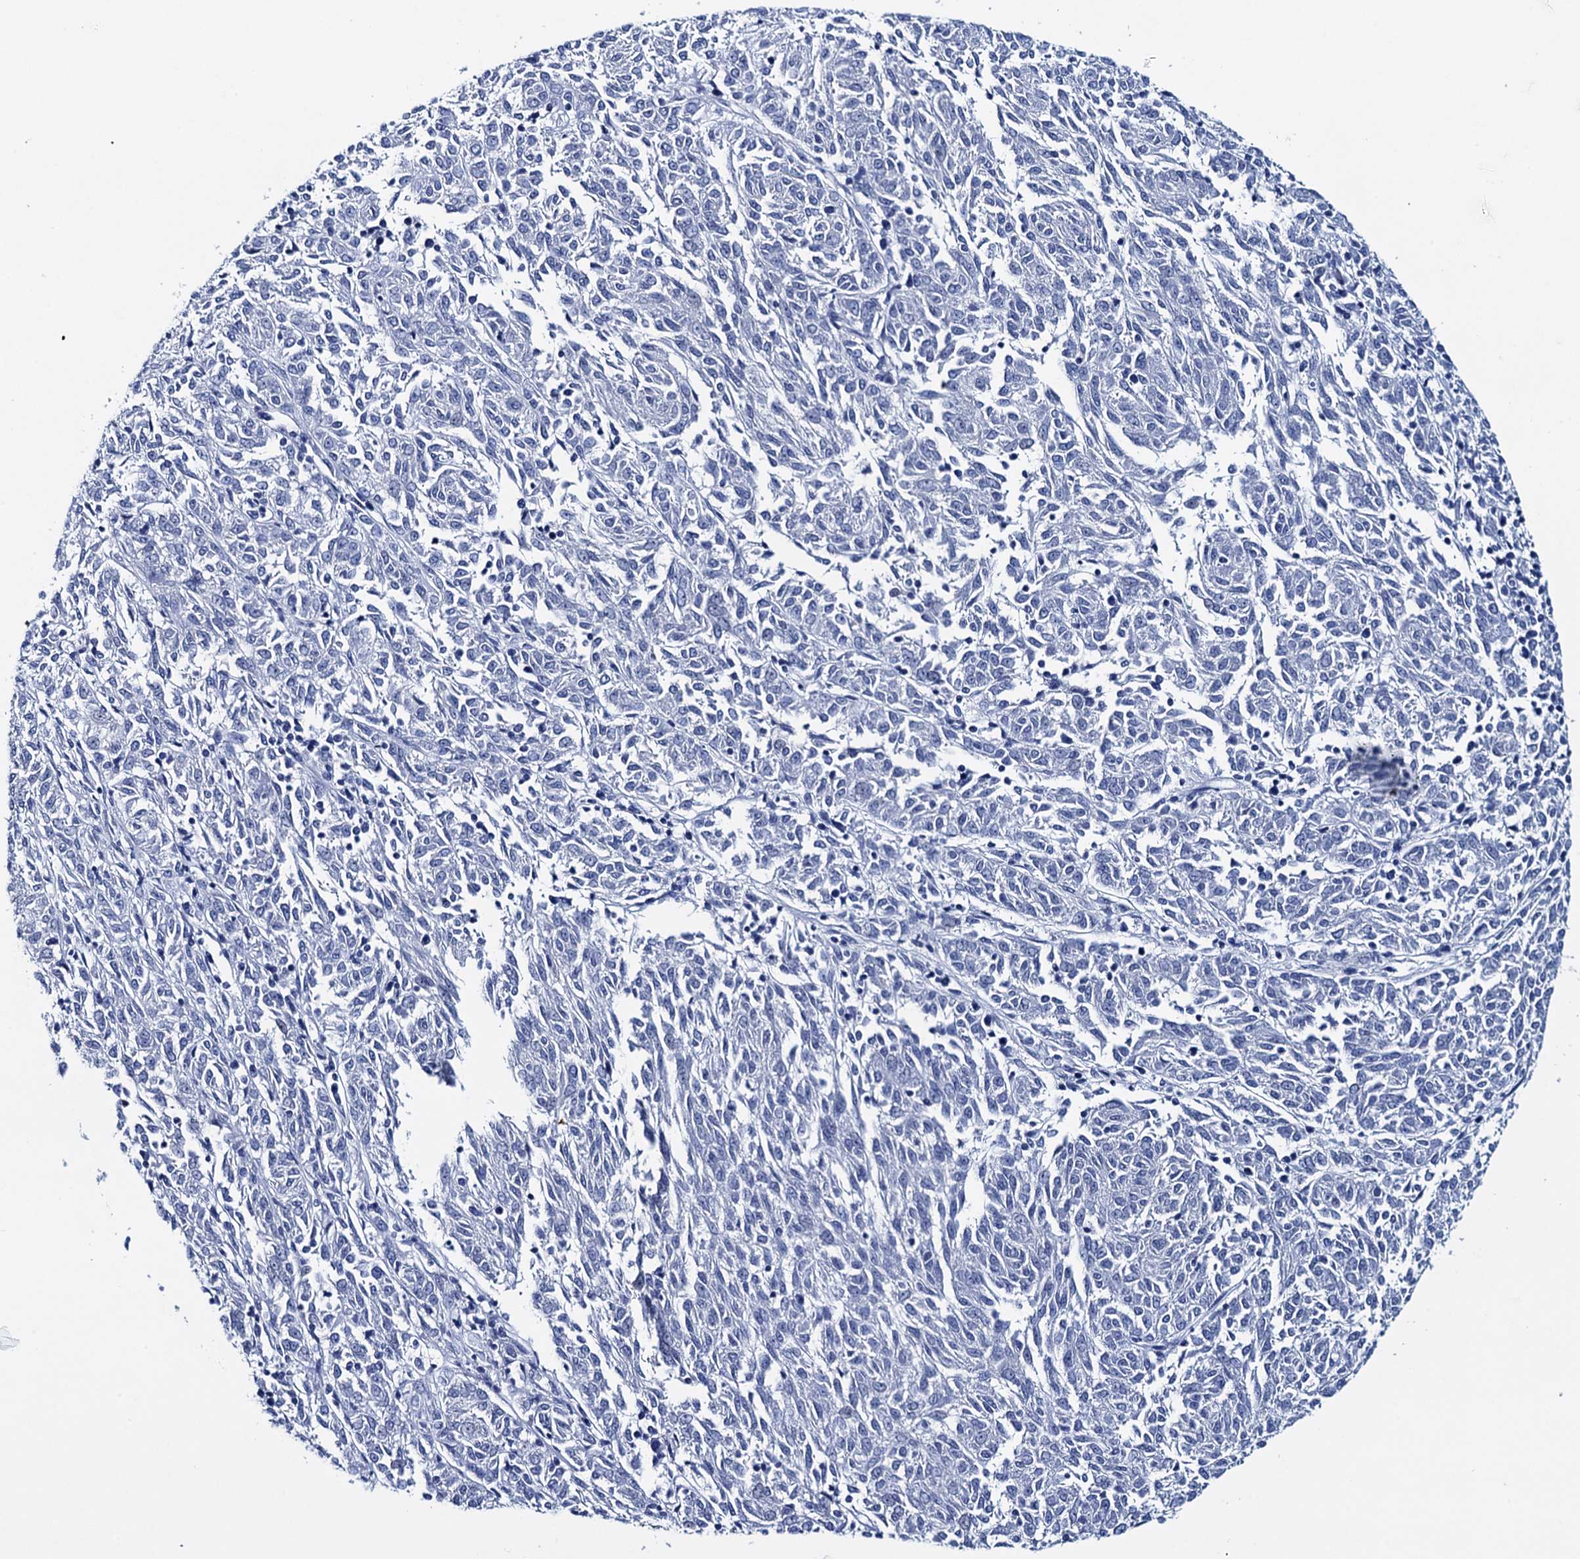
{"staining": {"intensity": "negative", "quantity": "none", "location": "none"}, "tissue": "melanoma", "cell_type": "Tumor cells", "image_type": "cancer", "snomed": [{"axis": "morphology", "description": "Malignant melanoma, NOS"}, {"axis": "topography", "description": "Skin"}], "caption": "This is a image of IHC staining of melanoma, which shows no staining in tumor cells.", "gene": "RHCG", "patient": {"sex": "female", "age": 72}}